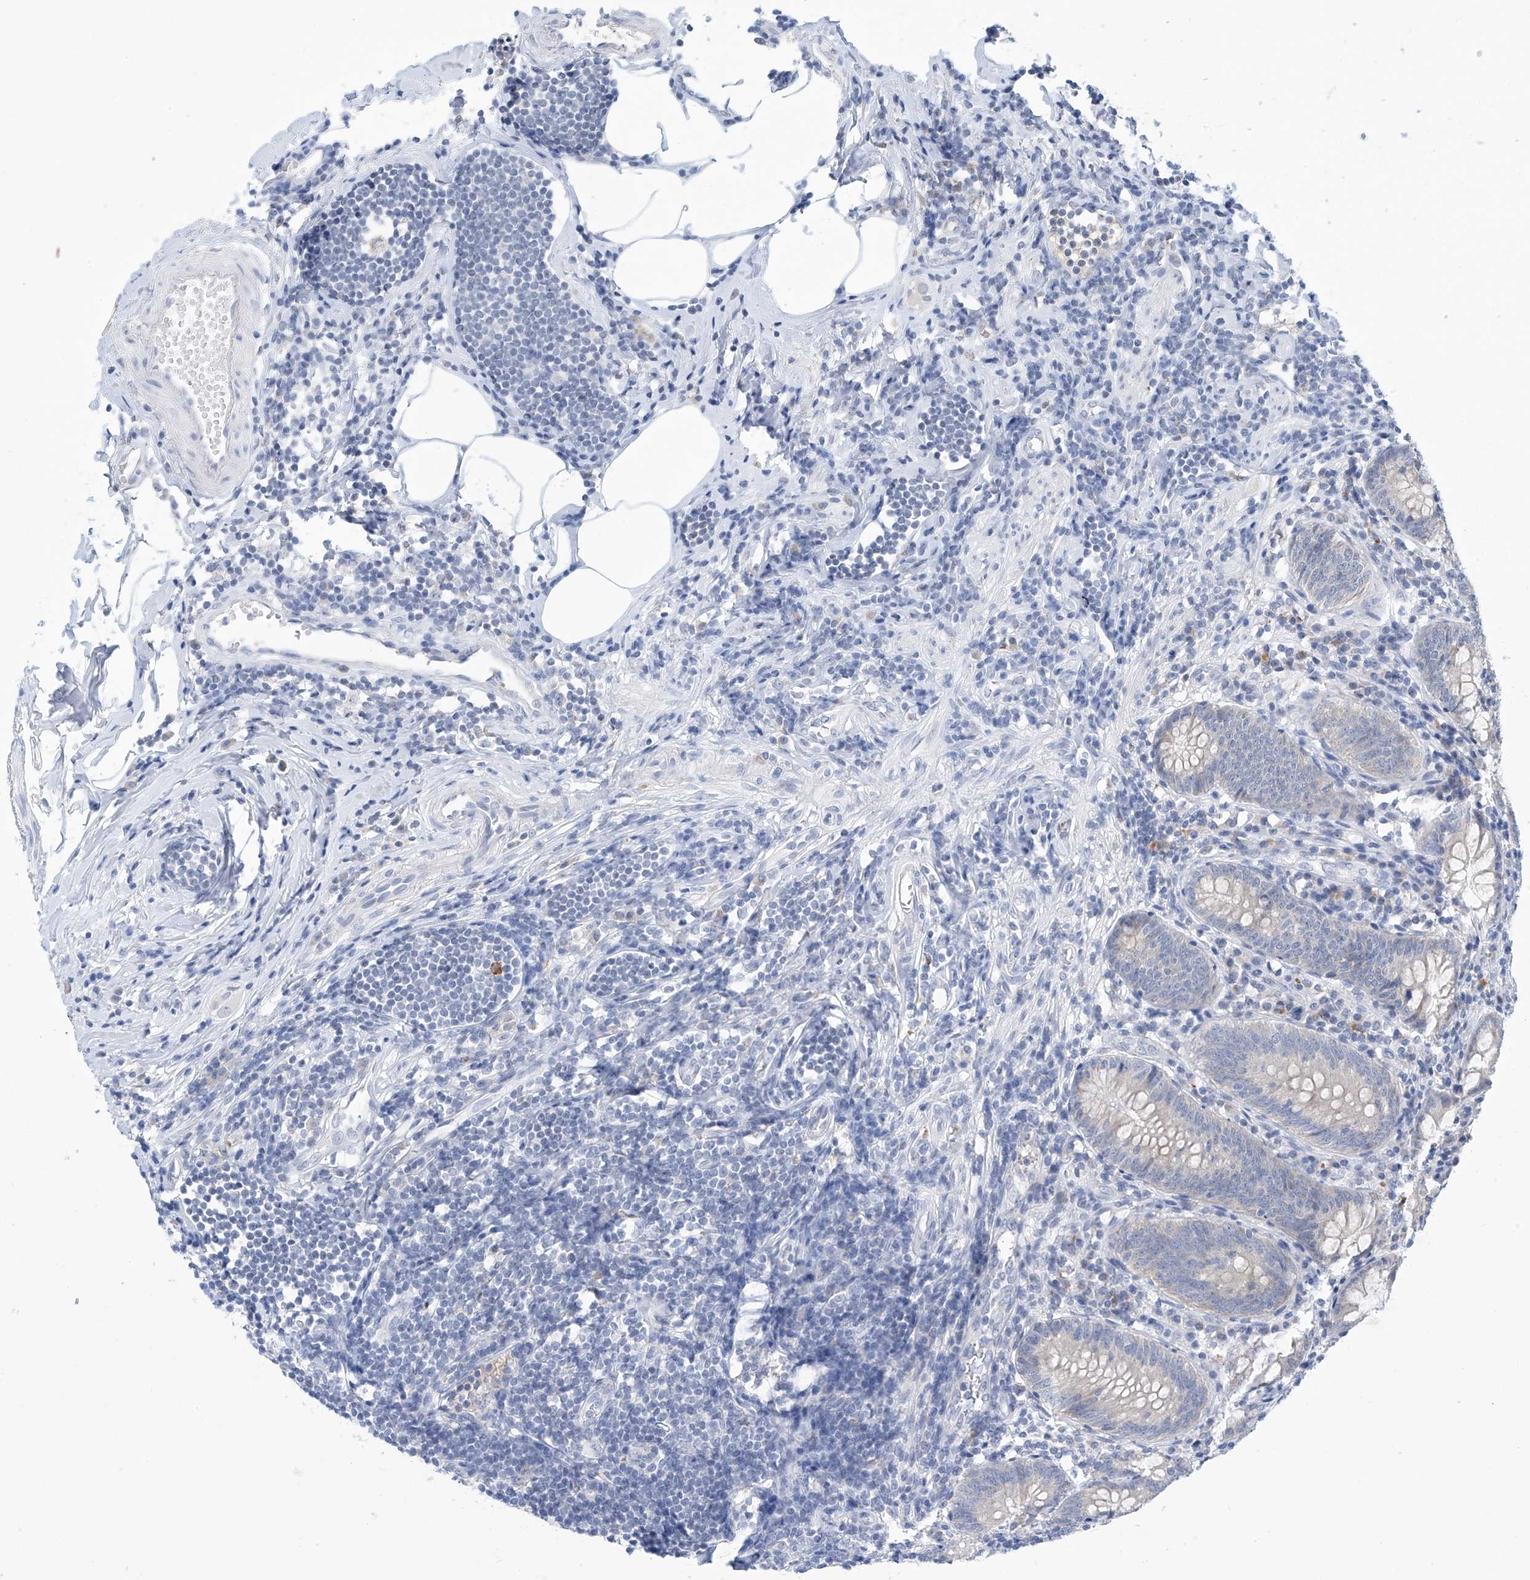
{"staining": {"intensity": "negative", "quantity": "none", "location": "none"}, "tissue": "appendix", "cell_type": "Glandular cells", "image_type": "normal", "snomed": [{"axis": "morphology", "description": "Normal tissue, NOS"}, {"axis": "topography", "description": "Appendix"}], "caption": "Immunohistochemistry photomicrograph of unremarkable appendix: human appendix stained with DAB (3,3'-diaminobenzidine) shows no significant protein staining in glandular cells.", "gene": "IBA57", "patient": {"sex": "female", "age": 54}}